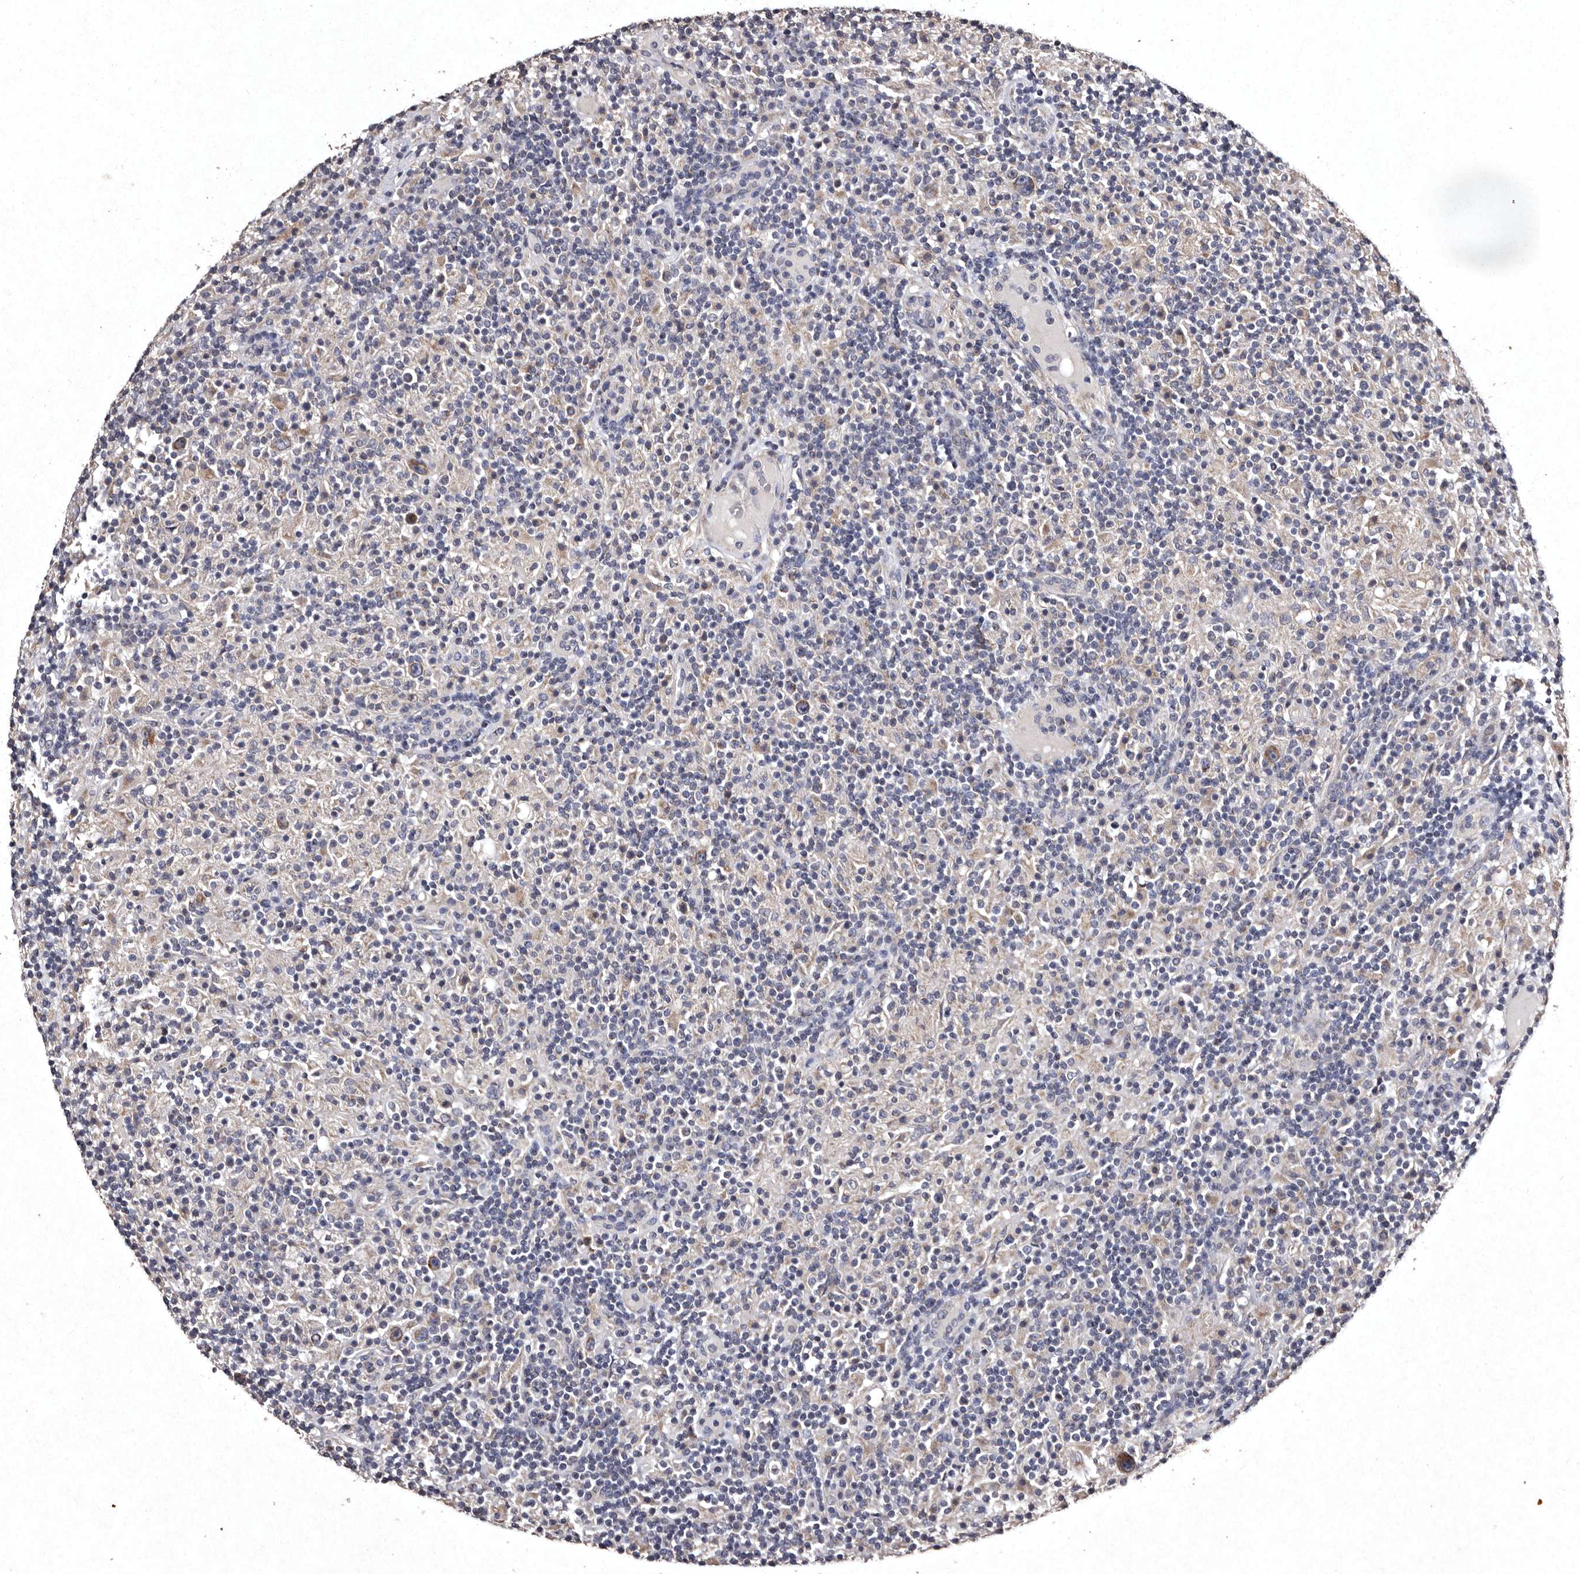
{"staining": {"intensity": "weak", "quantity": ">75%", "location": "cytoplasmic/membranous"}, "tissue": "lymphoma", "cell_type": "Tumor cells", "image_type": "cancer", "snomed": [{"axis": "morphology", "description": "Hodgkin's disease, NOS"}, {"axis": "topography", "description": "Lymph node"}], "caption": "Immunohistochemical staining of lymphoma exhibits low levels of weak cytoplasmic/membranous protein positivity in about >75% of tumor cells.", "gene": "TFB1M", "patient": {"sex": "male", "age": 70}}